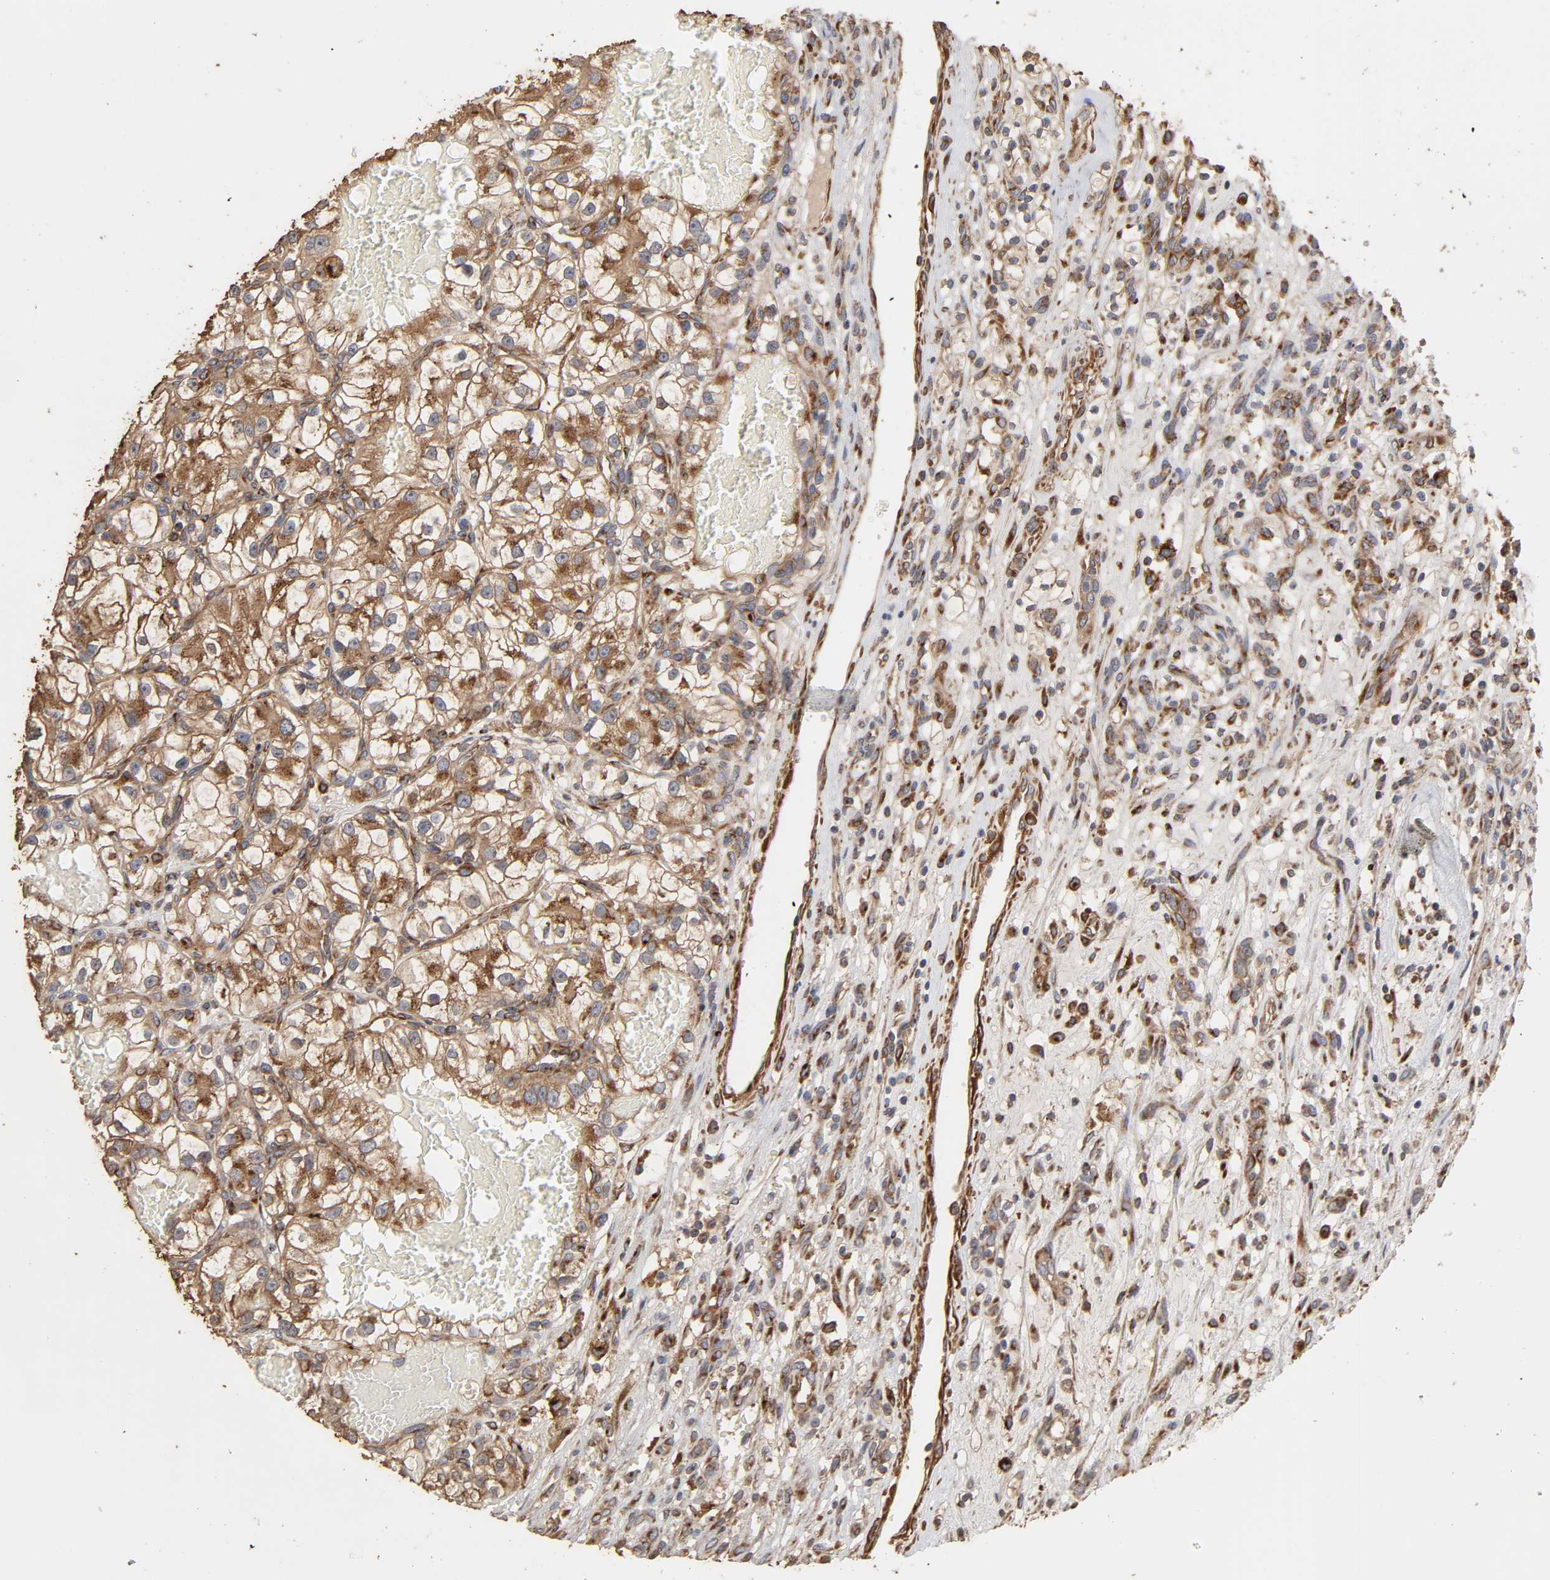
{"staining": {"intensity": "moderate", "quantity": ">75%", "location": "cytoplasmic/membranous"}, "tissue": "renal cancer", "cell_type": "Tumor cells", "image_type": "cancer", "snomed": [{"axis": "morphology", "description": "Adenocarcinoma, NOS"}, {"axis": "topography", "description": "Kidney"}], "caption": "This micrograph displays renal cancer (adenocarcinoma) stained with immunohistochemistry to label a protein in brown. The cytoplasmic/membranous of tumor cells show moderate positivity for the protein. Nuclei are counter-stained blue.", "gene": "GNPTG", "patient": {"sex": "female", "age": 57}}